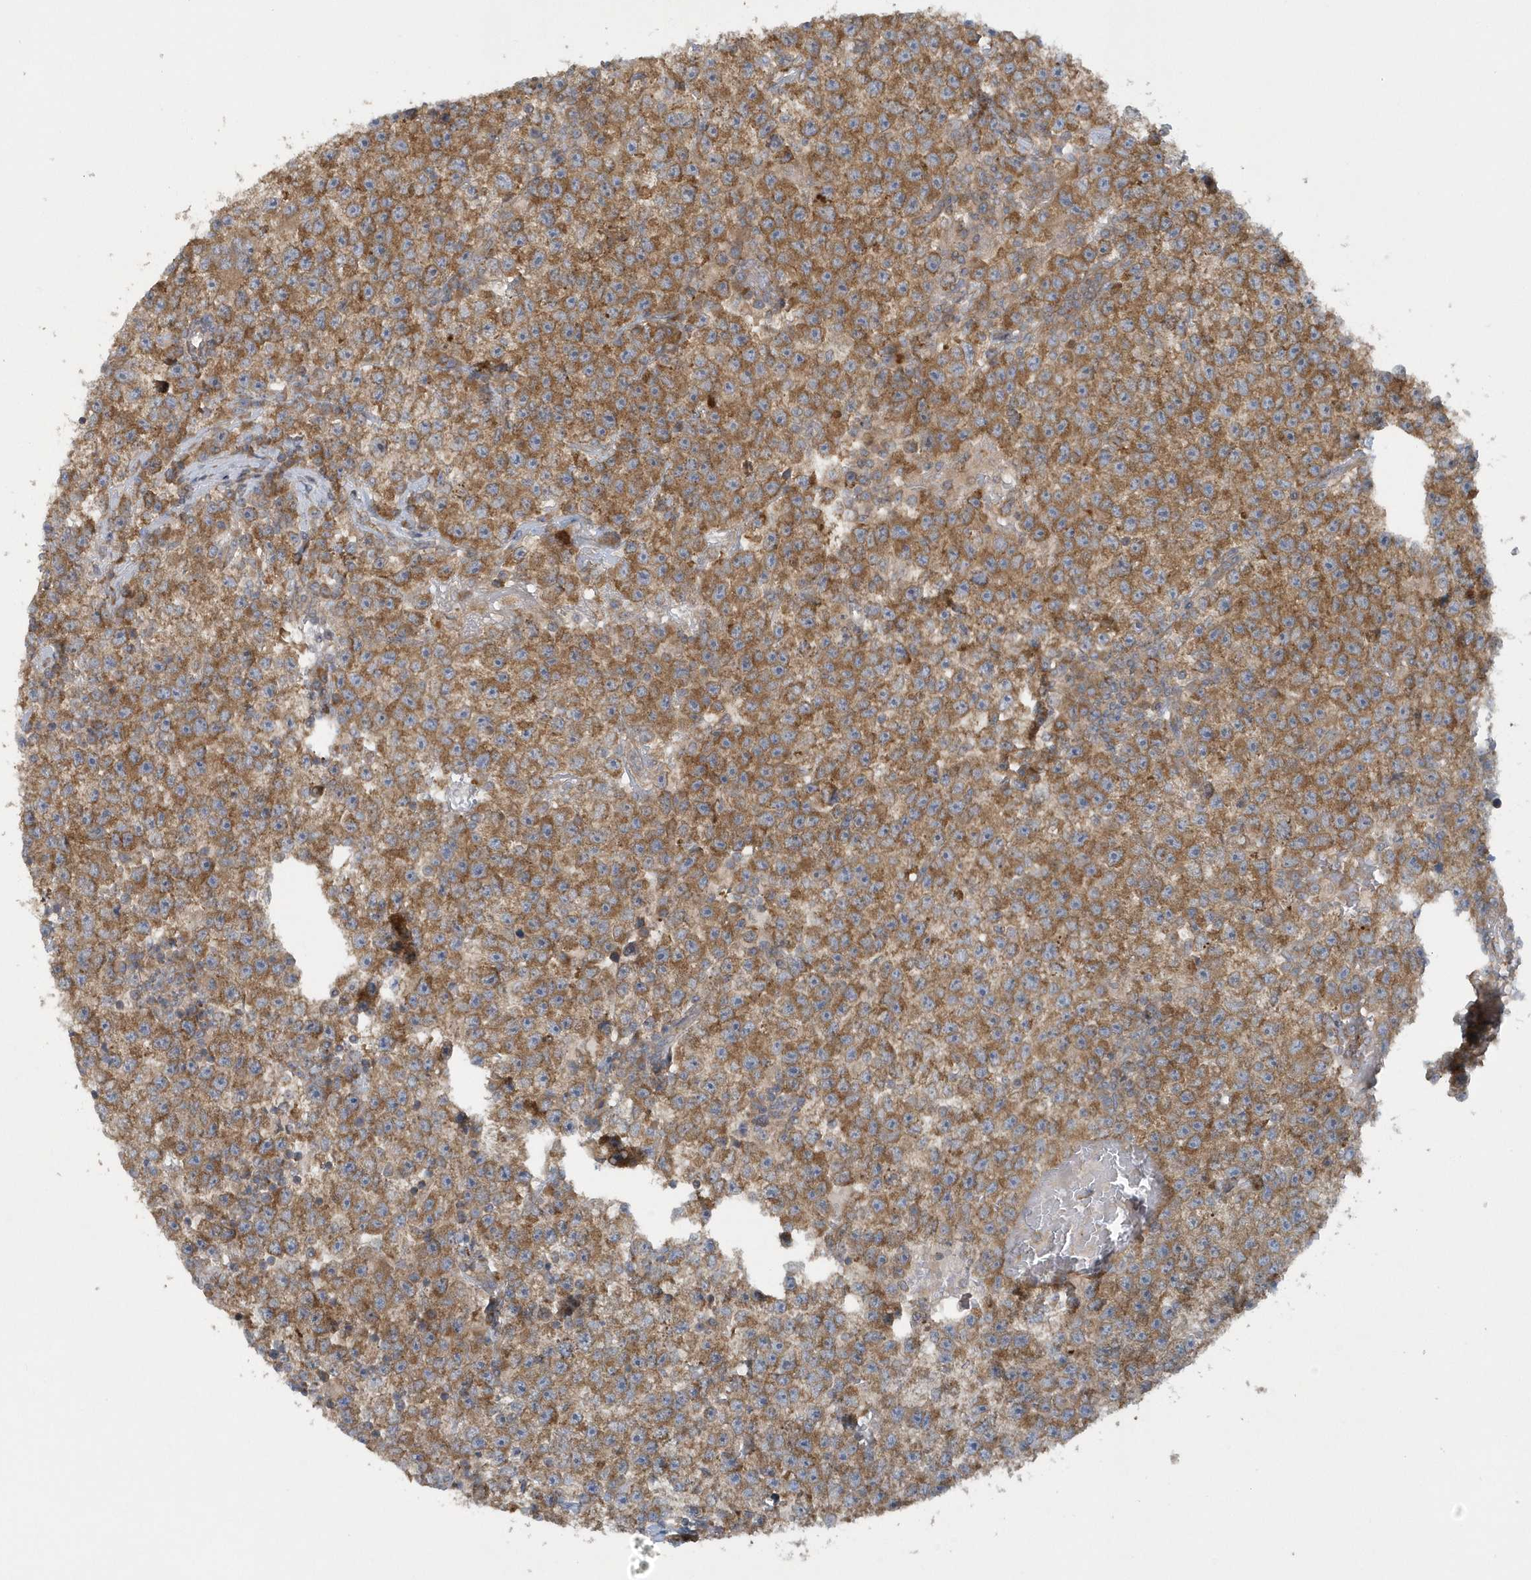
{"staining": {"intensity": "moderate", "quantity": ">75%", "location": "cytoplasmic/membranous"}, "tissue": "testis cancer", "cell_type": "Tumor cells", "image_type": "cancer", "snomed": [{"axis": "morphology", "description": "Seminoma, NOS"}, {"axis": "topography", "description": "Testis"}], "caption": "Moderate cytoplasmic/membranous positivity for a protein is present in about >75% of tumor cells of testis cancer (seminoma) using immunohistochemistry (IHC).", "gene": "CNOT10", "patient": {"sex": "male", "age": 22}}